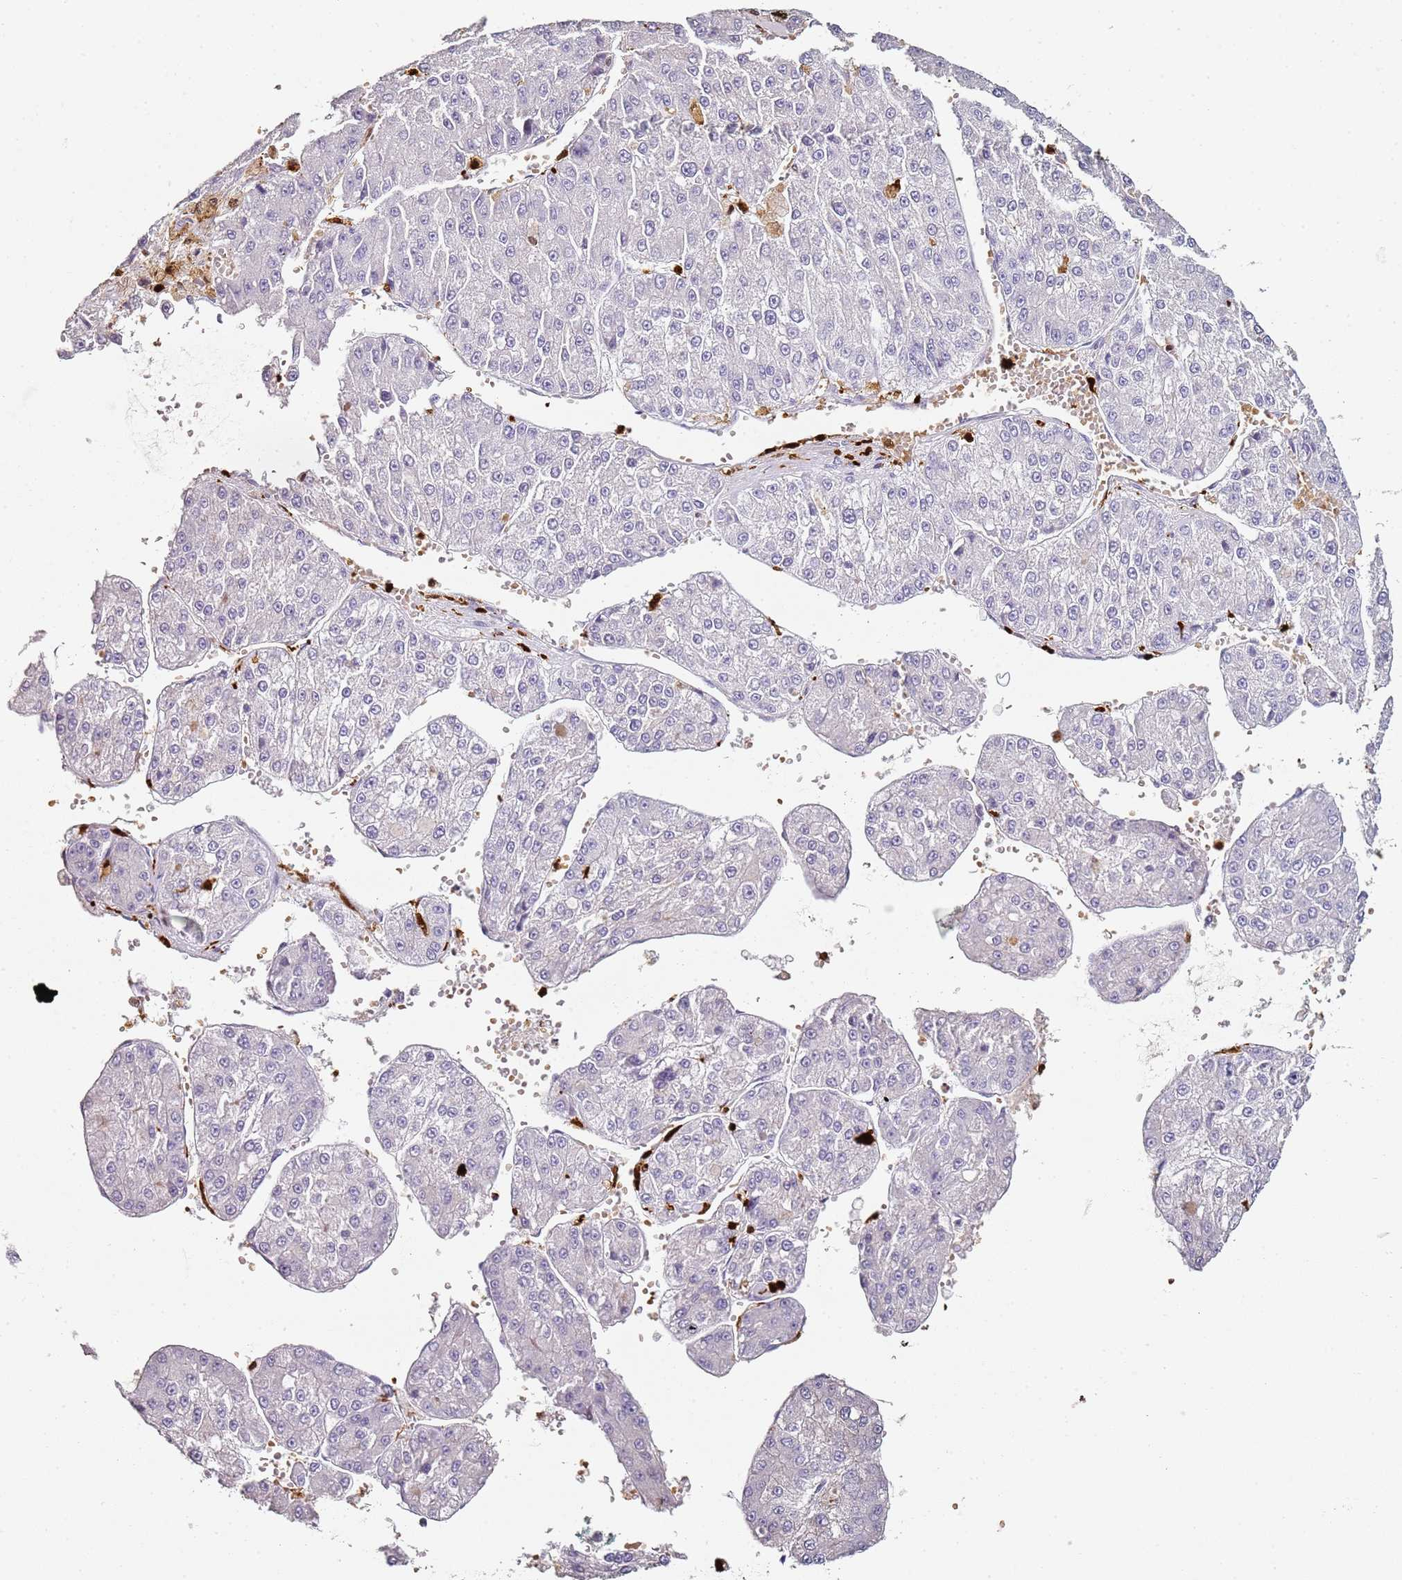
{"staining": {"intensity": "negative", "quantity": "none", "location": "none"}, "tissue": "liver cancer", "cell_type": "Tumor cells", "image_type": "cancer", "snomed": [{"axis": "morphology", "description": "Carcinoma, Hepatocellular, NOS"}, {"axis": "topography", "description": "Liver"}], "caption": "The histopathology image displays no significant expression in tumor cells of liver cancer (hepatocellular carcinoma).", "gene": "S100A4", "patient": {"sex": "female", "age": 73}}